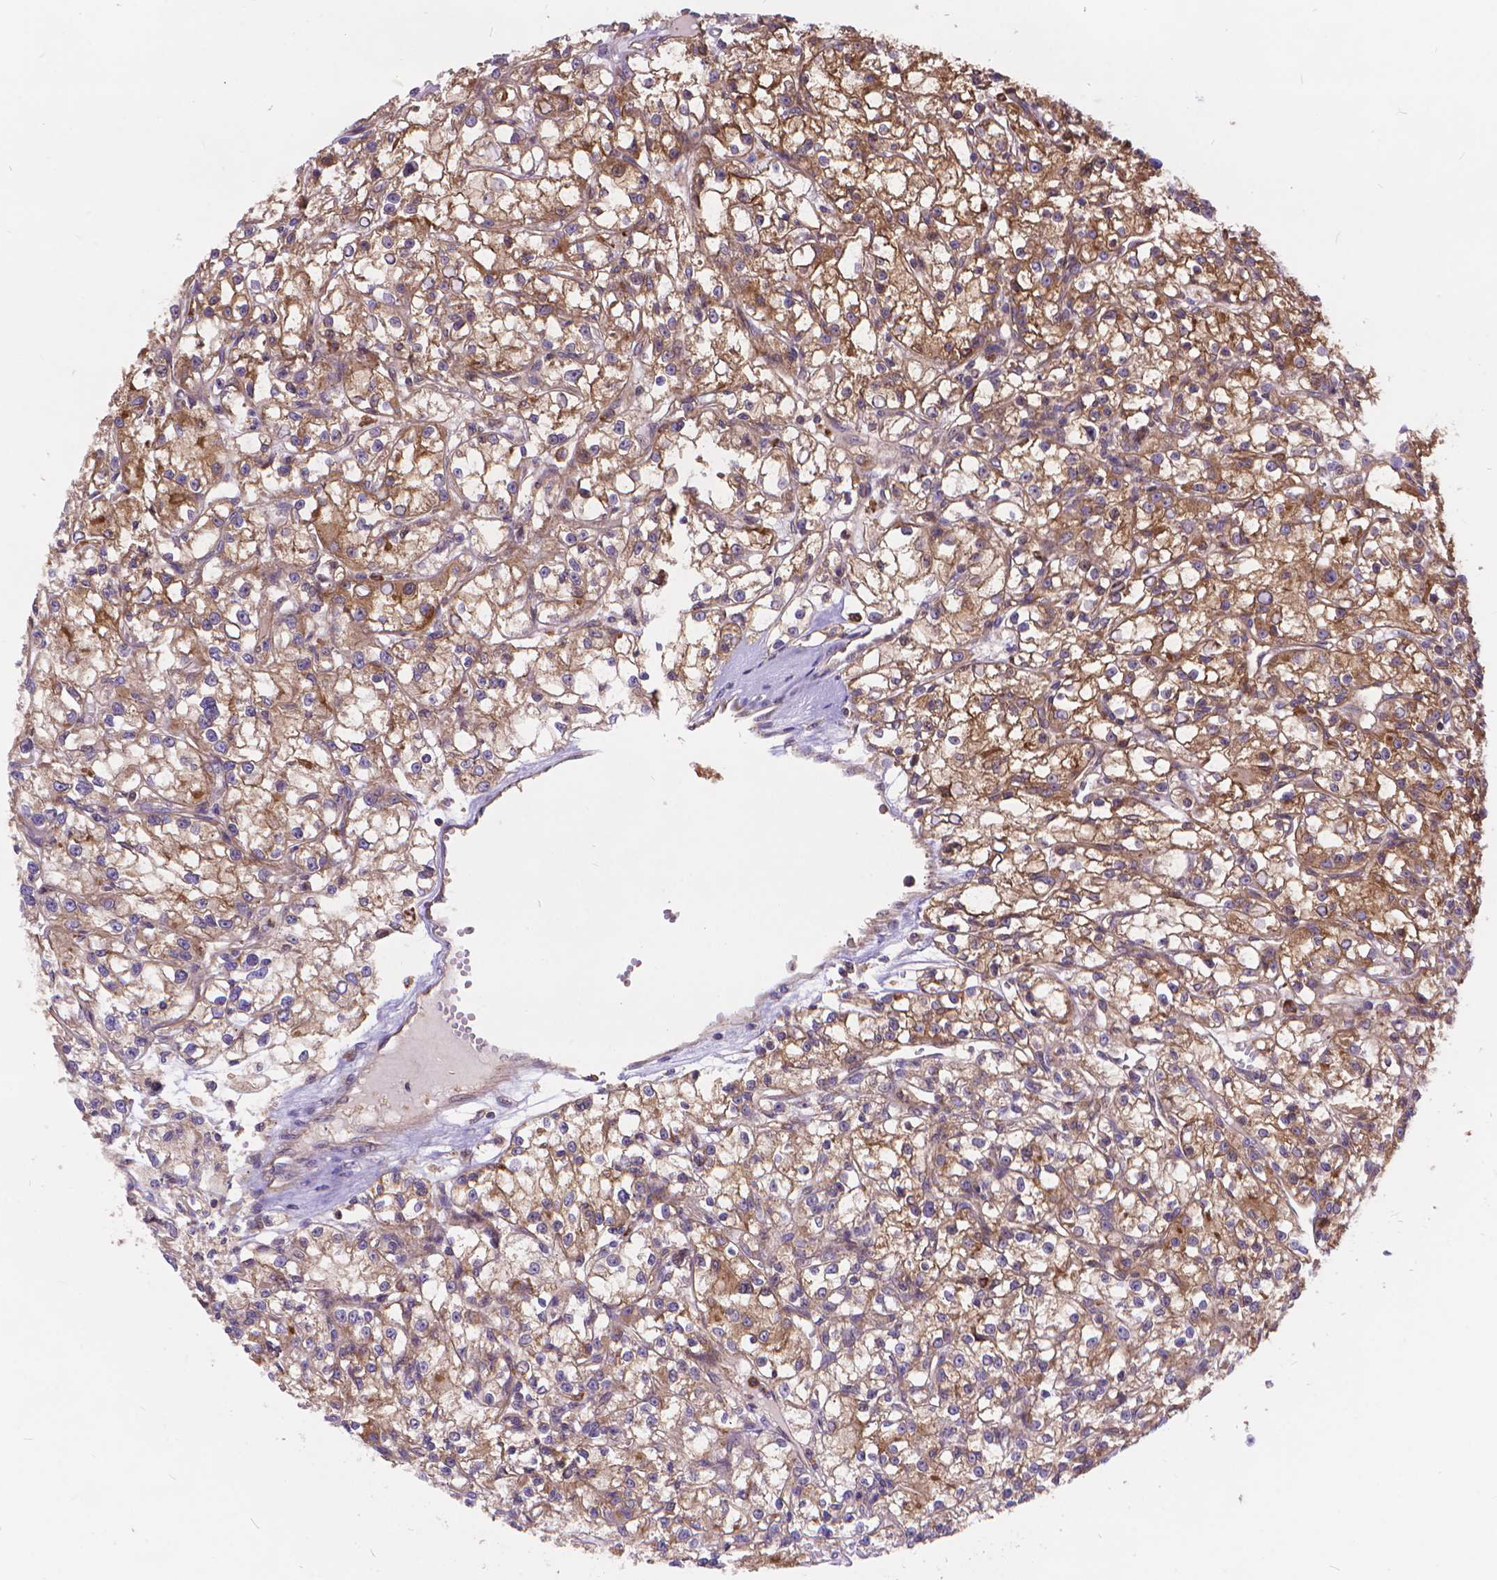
{"staining": {"intensity": "moderate", "quantity": "<25%", "location": "cytoplasmic/membranous"}, "tissue": "renal cancer", "cell_type": "Tumor cells", "image_type": "cancer", "snomed": [{"axis": "morphology", "description": "Adenocarcinoma, NOS"}, {"axis": "topography", "description": "Kidney"}], "caption": "Immunohistochemistry micrograph of renal adenocarcinoma stained for a protein (brown), which demonstrates low levels of moderate cytoplasmic/membranous positivity in about <25% of tumor cells.", "gene": "ARAP1", "patient": {"sex": "female", "age": 59}}